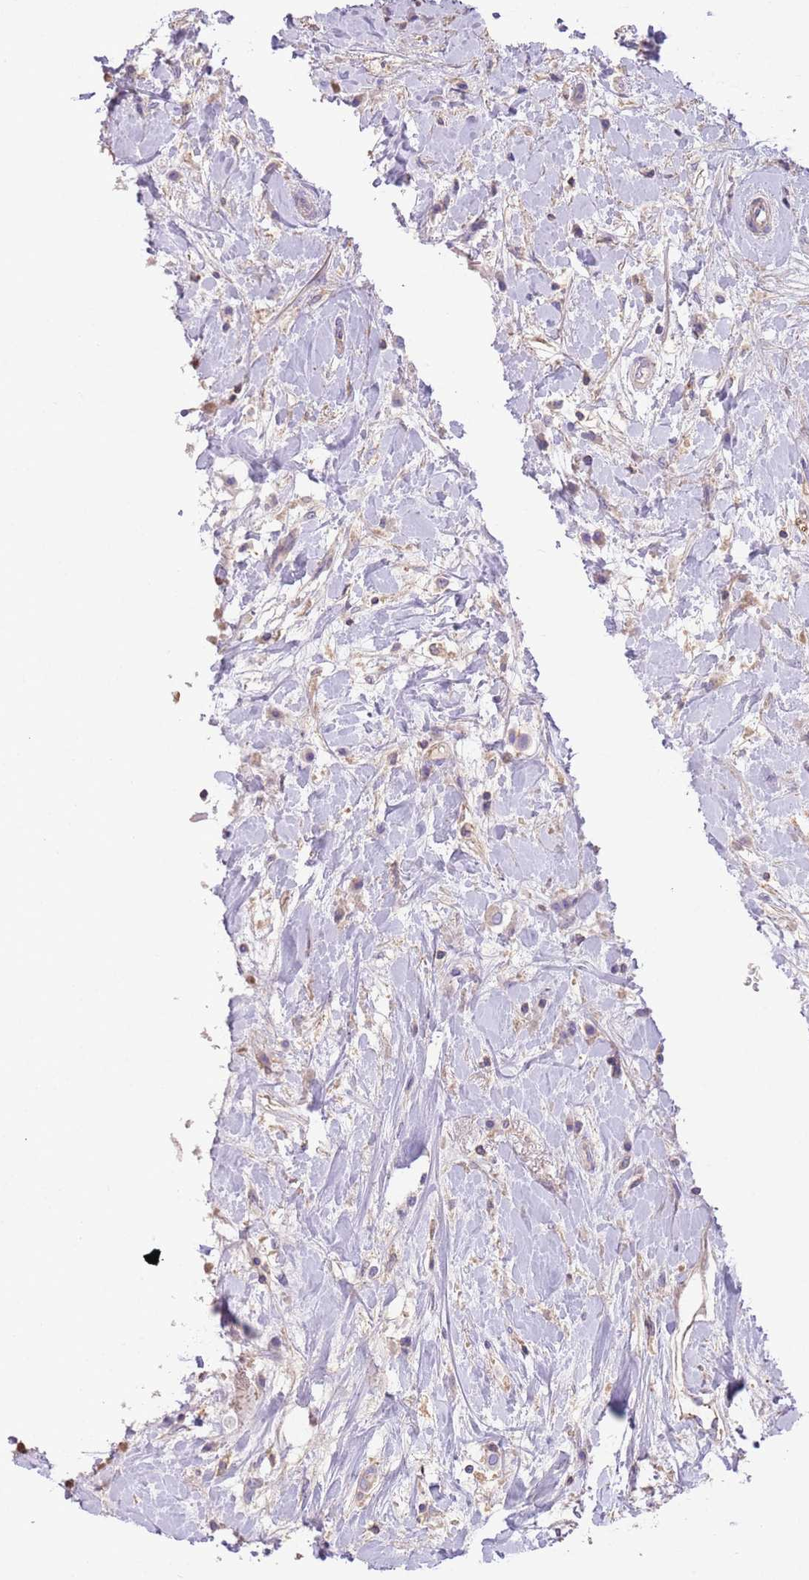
{"staining": {"intensity": "negative", "quantity": "none", "location": "none"}, "tissue": "breast cancer", "cell_type": "Tumor cells", "image_type": "cancer", "snomed": [{"axis": "morphology", "description": "Duct carcinoma"}, {"axis": "topography", "description": "Breast"}], "caption": "This is an immunohistochemistry (IHC) micrograph of human breast cancer (infiltrating ductal carcinoma). There is no positivity in tumor cells.", "gene": "SFTPA1", "patient": {"sex": "female", "age": 61}}